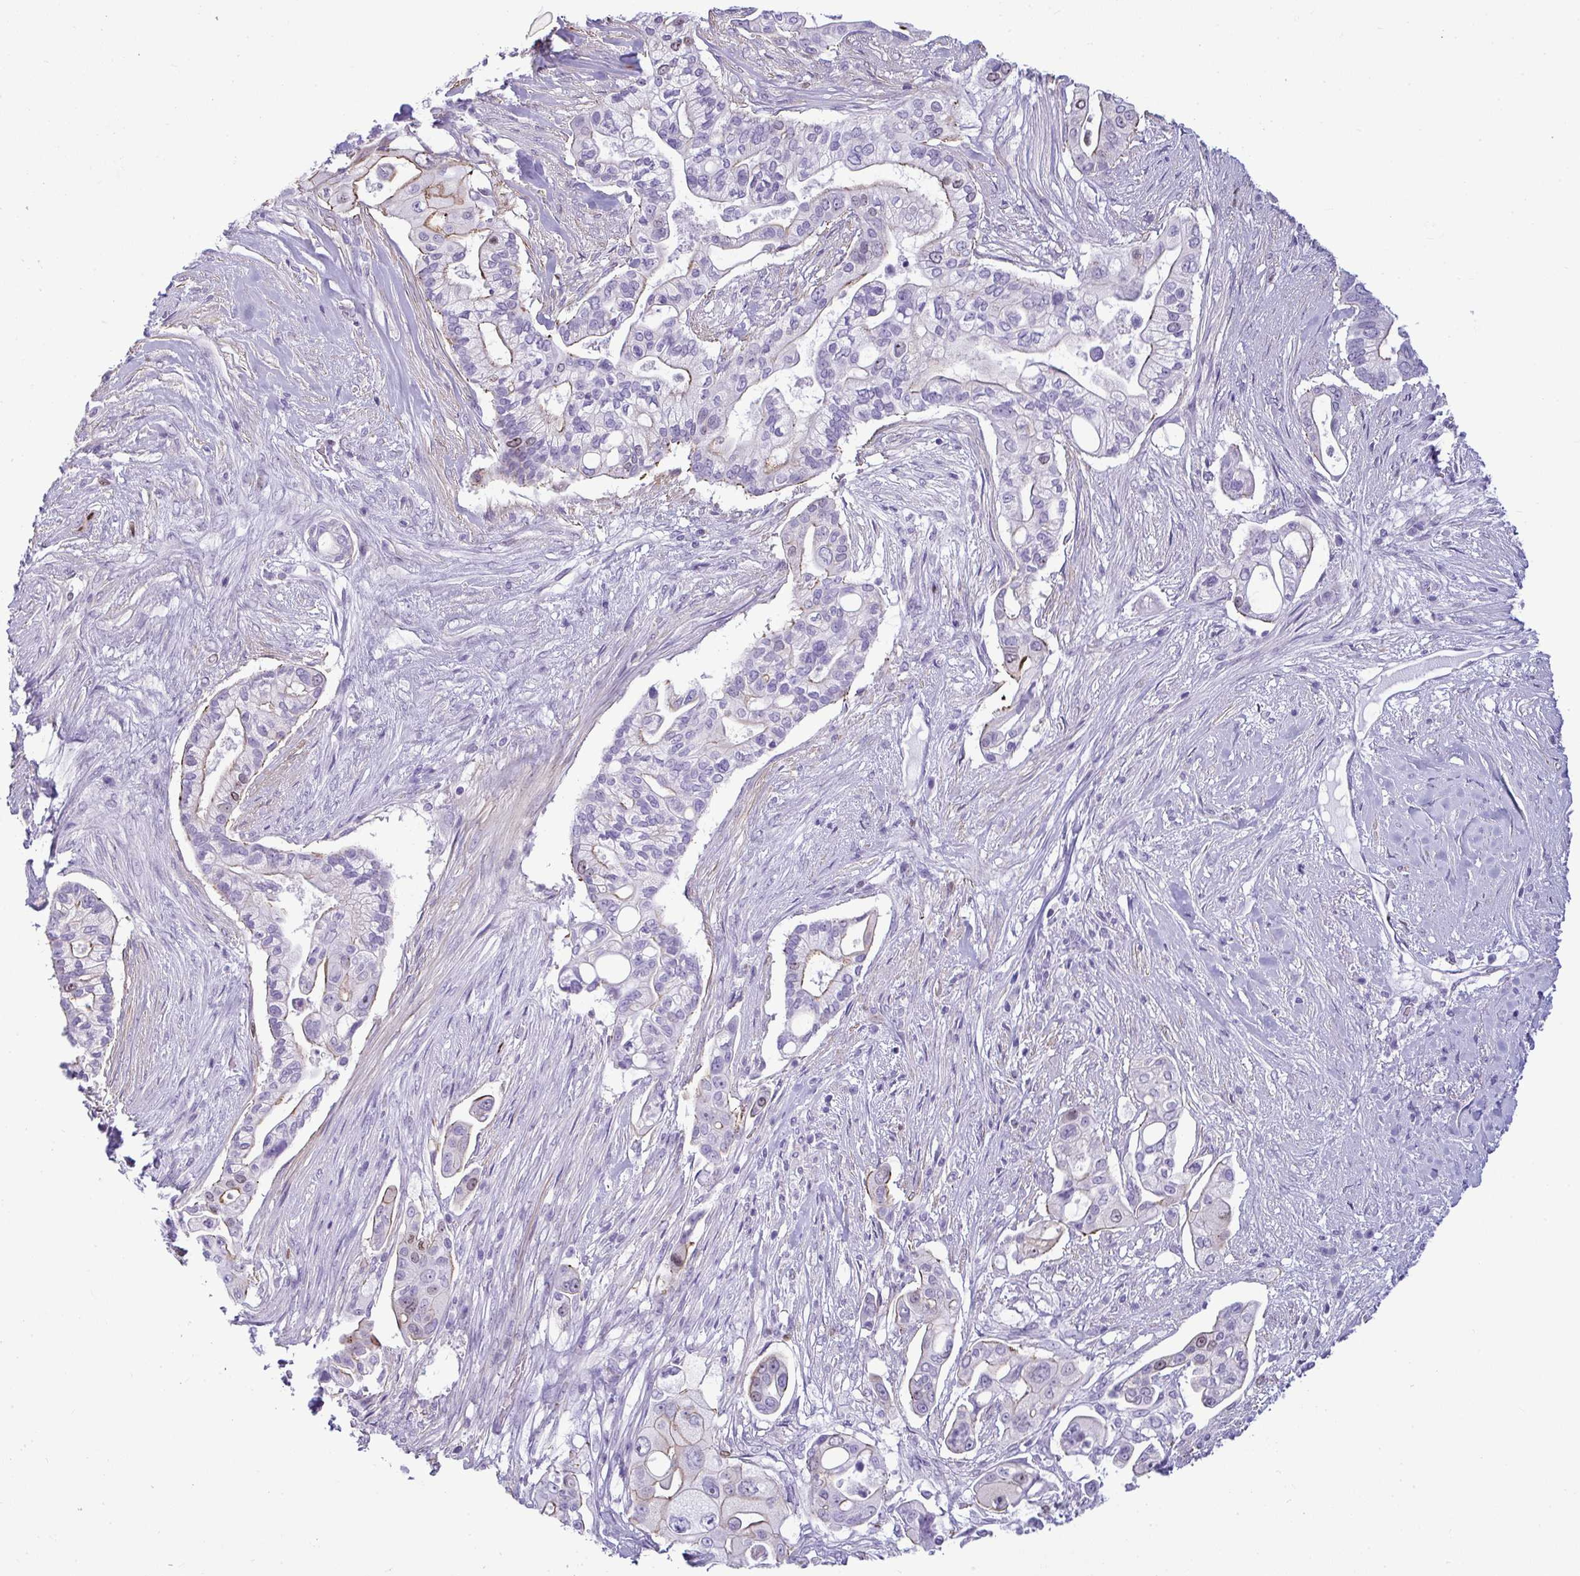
{"staining": {"intensity": "moderate", "quantity": "<25%", "location": "cytoplasmic/membranous,nuclear"}, "tissue": "pancreatic cancer", "cell_type": "Tumor cells", "image_type": "cancer", "snomed": [{"axis": "morphology", "description": "Adenocarcinoma, NOS"}, {"axis": "topography", "description": "Pancreas"}], "caption": "Immunohistochemical staining of pancreatic cancer (adenocarcinoma) exhibits moderate cytoplasmic/membranous and nuclear protein positivity in approximately <25% of tumor cells.", "gene": "SUZ12", "patient": {"sex": "female", "age": 69}}